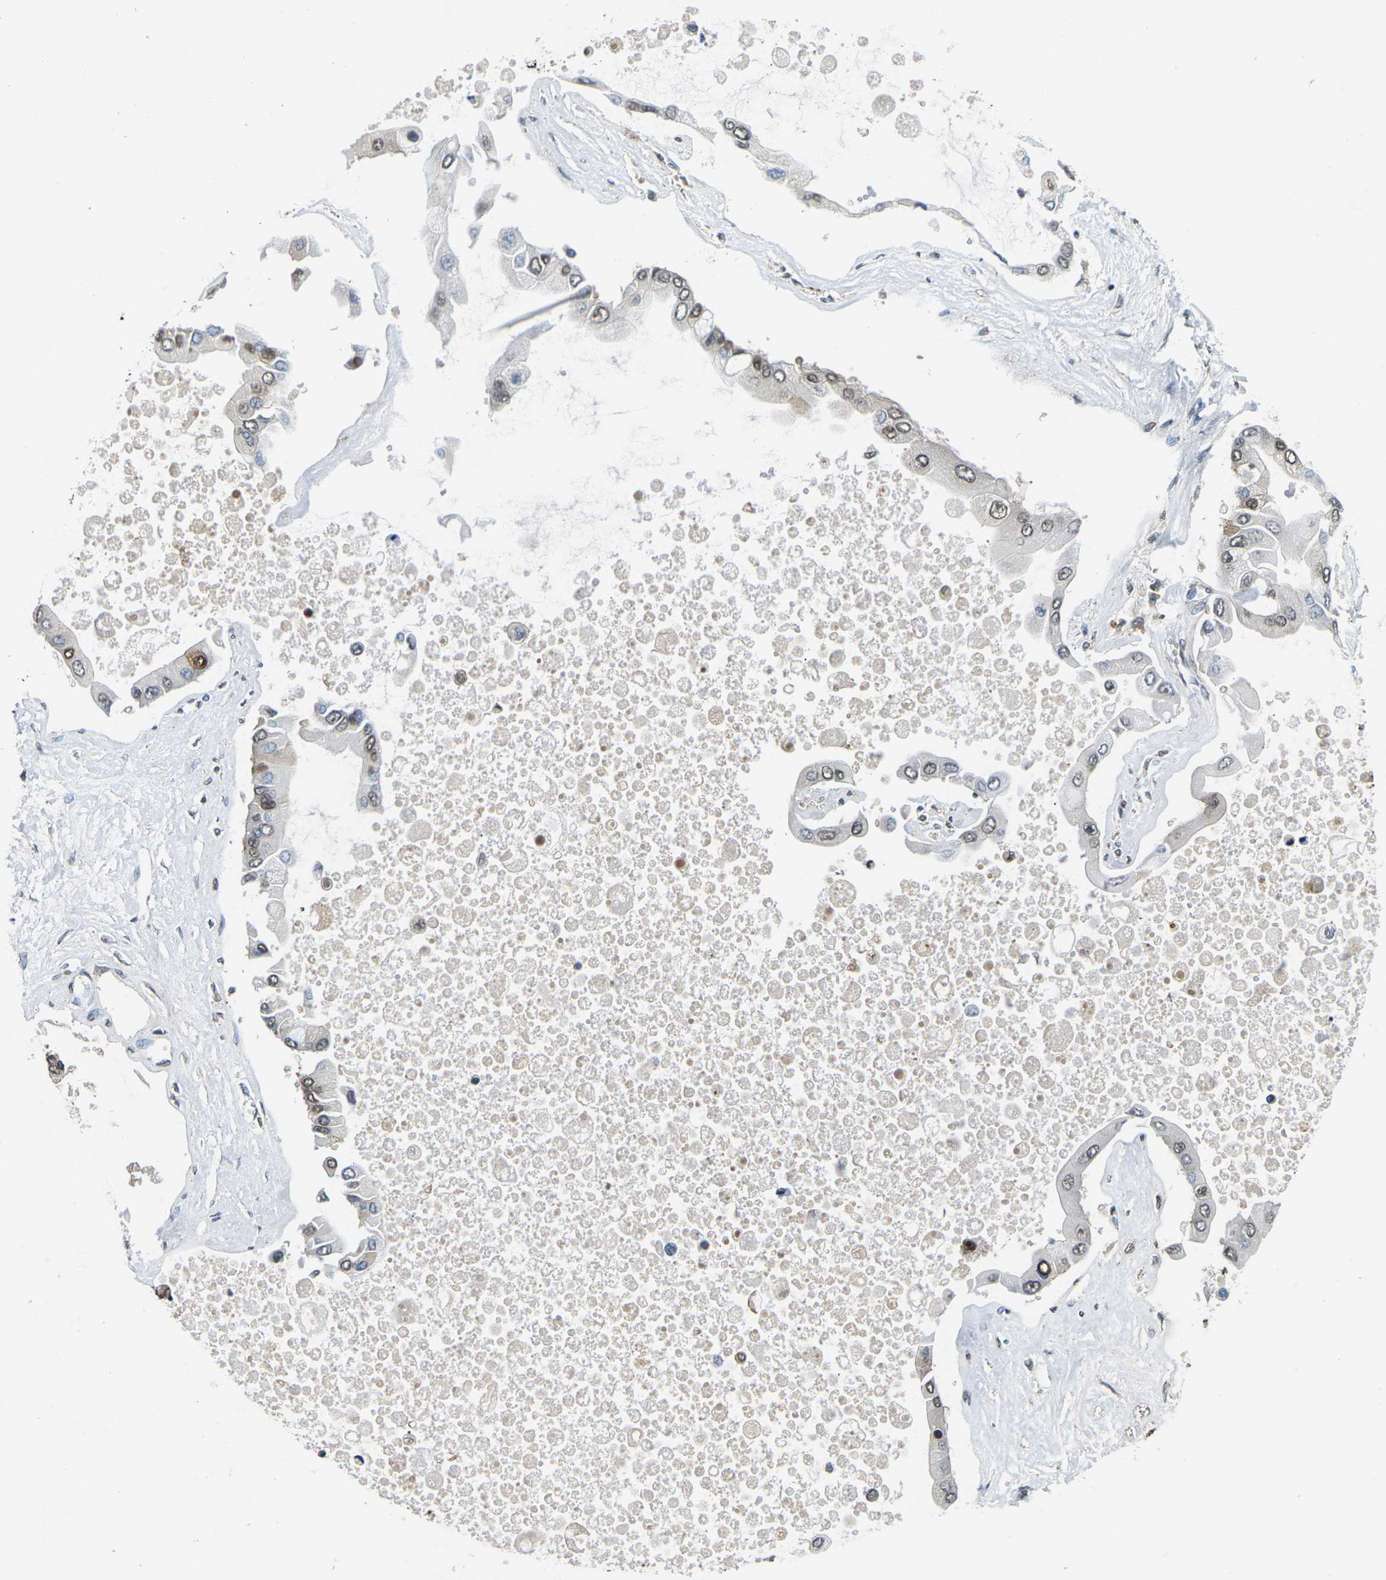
{"staining": {"intensity": "weak", "quantity": "25%-75%", "location": "nuclear"}, "tissue": "liver cancer", "cell_type": "Tumor cells", "image_type": "cancer", "snomed": [{"axis": "morphology", "description": "Cholangiocarcinoma"}, {"axis": "topography", "description": "Liver"}], "caption": "This is an image of IHC staining of cholangiocarcinoma (liver), which shows weak positivity in the nuclear of tumor cells.", "gene": "SCNN1B", "patient": {"sex": "male", "age": 50}}